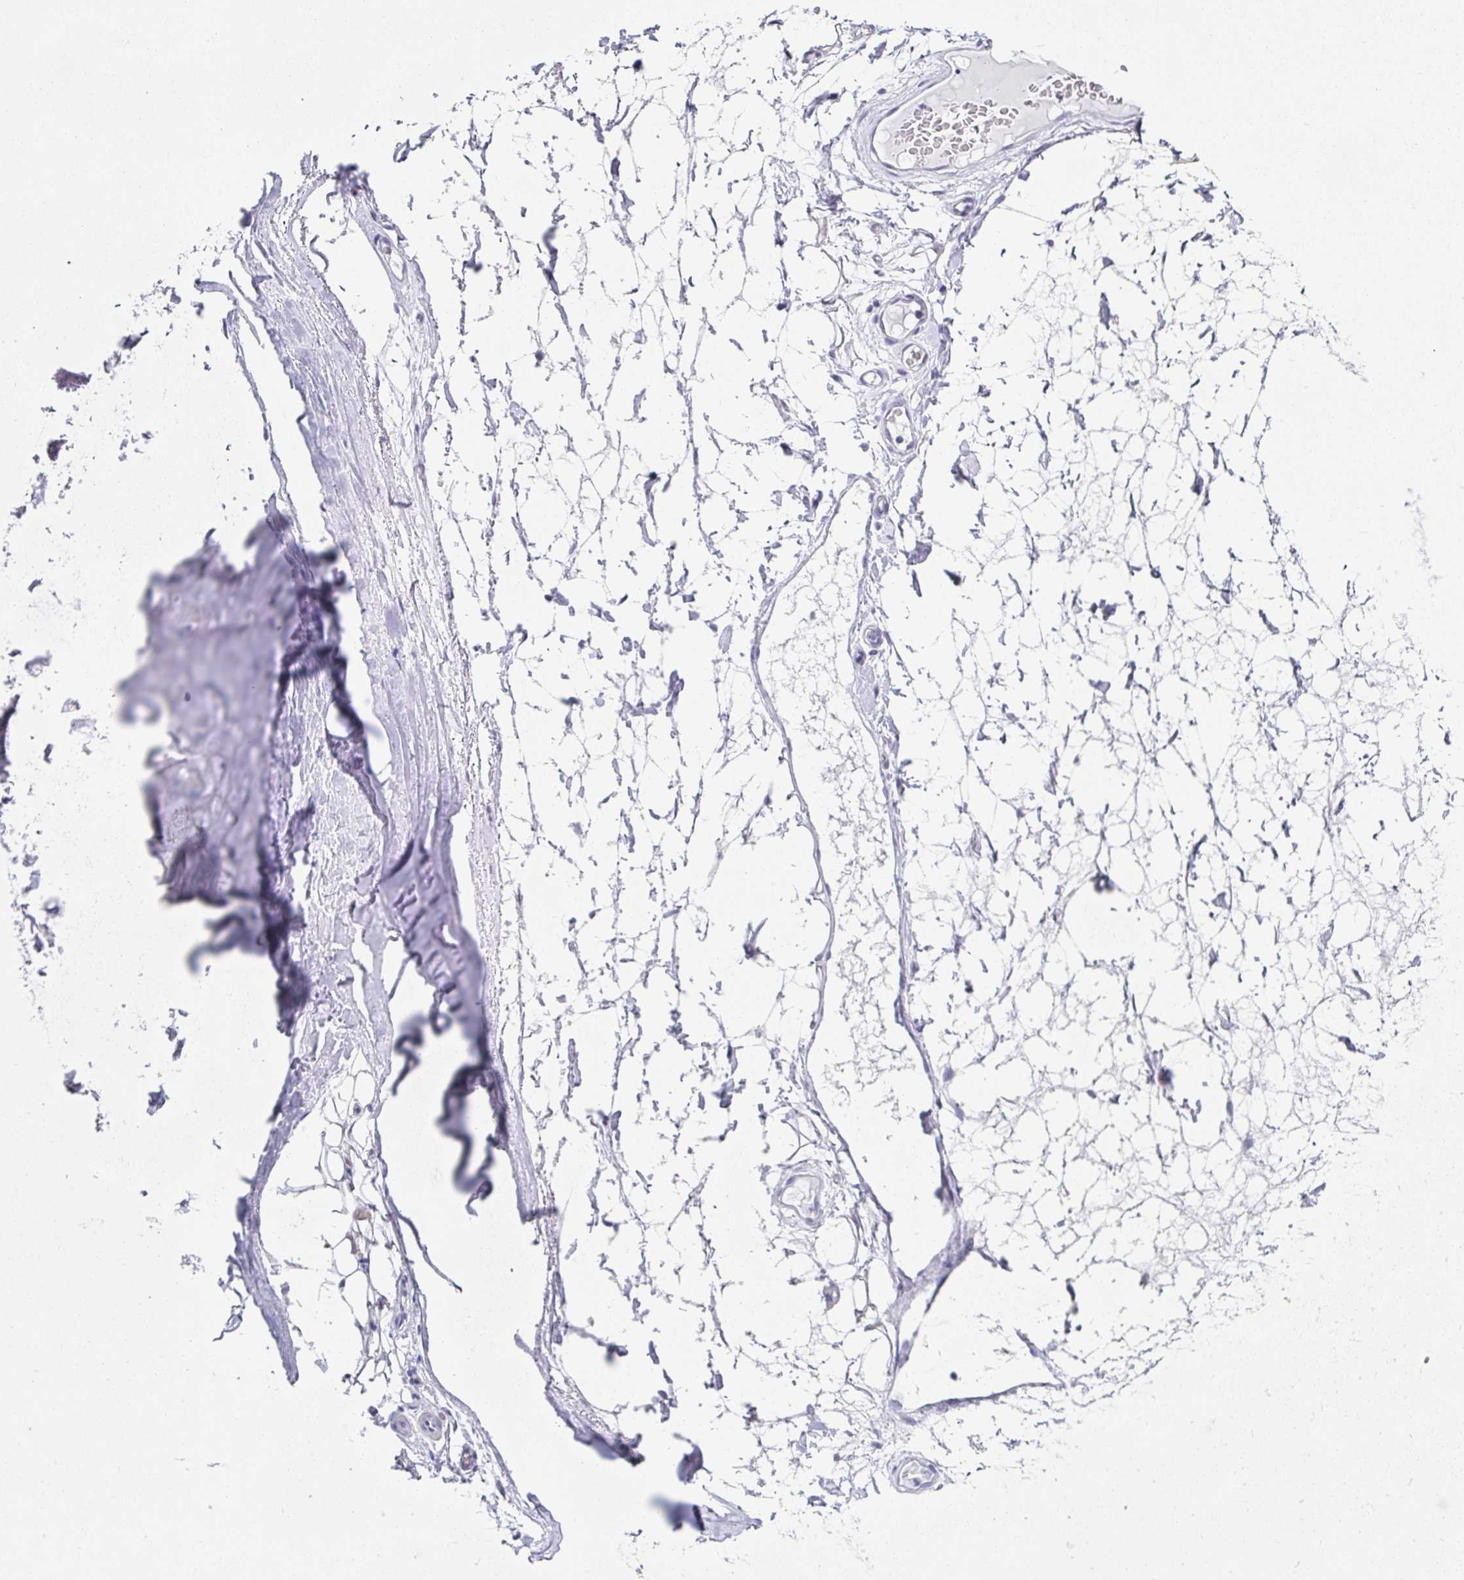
{"staining": {"intensity": "negative", "quantity": "none", "location": "none"}, "tissue": "adipose tissue", "cell_type": "Adipocytes", "image_type": "normal", "snomed": [{"axis": "morphology", "description": "Normal tissue, NOS"}, {"axis": "topography", "description": "Lymph node"}, {"axis": "topography", "description": "Cartilage tissue"}, {"axis": "topography", "description": "Nasopharynx"}], "caption": "IHC histopathology image of unremarkable adipose tissue: human adipose tissue stained with DAB (3,3'-diaminobenzidine) shows no significant protein staining in adipocytes.", "gene": "TNNT2", "patient": {"sex": "male", "age": 63}}